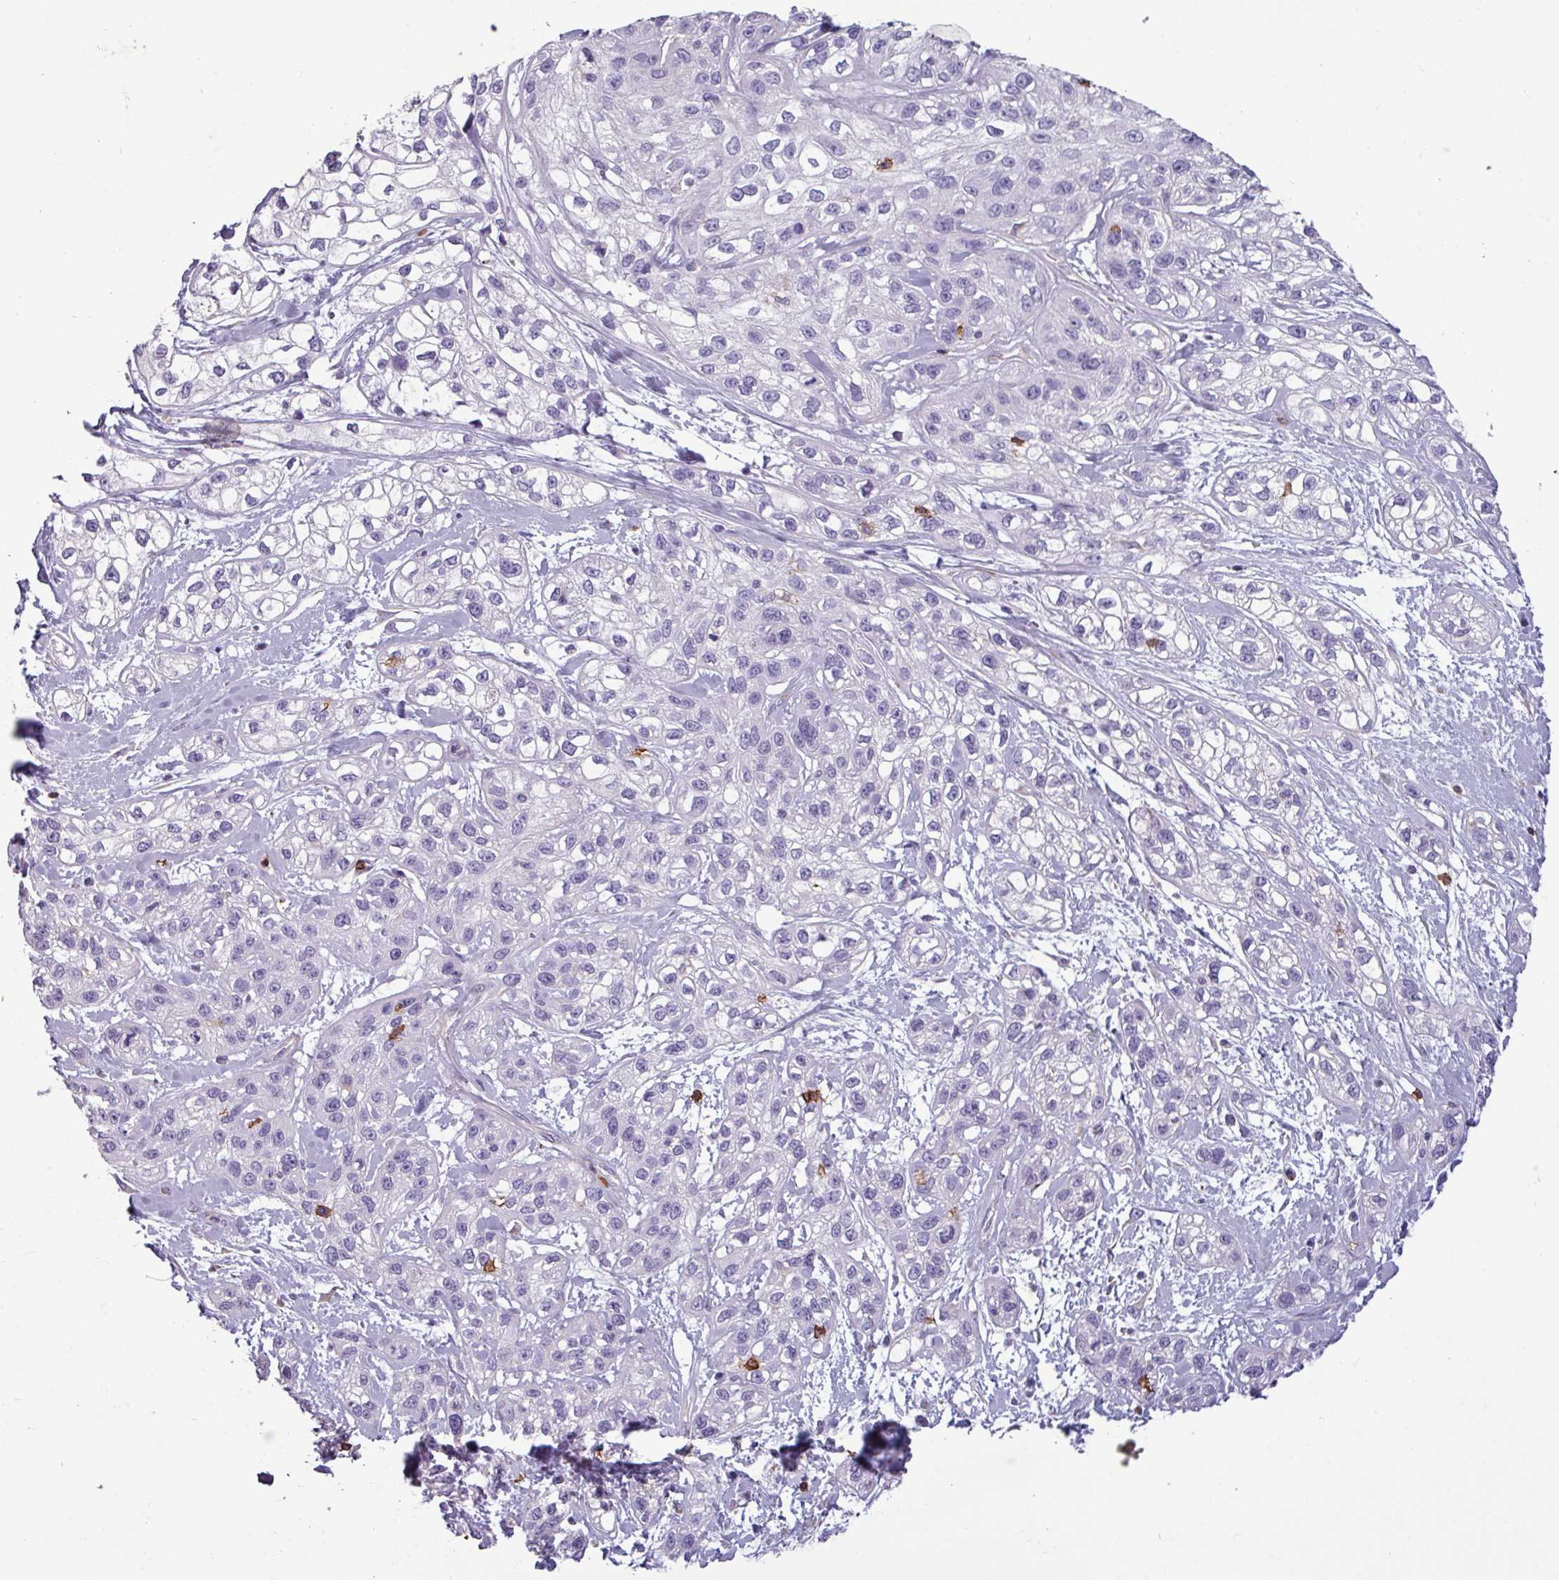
{"staining": {"intensity": "negative", "quantity": "none", "location": "none"}, "tissue": "skin cancer", "cell_type": "Tumor cells", "image_type": "cancer", "snomed": [{"axis": "morphology", "description": "Squamous cell carcinoma, NOS"}, {"axis": "topography", "description": "Skin"}], "caption": "The immunohistochemistry (IHC) micrograph has no significant positivity in tumor cells of skin cancer (squamous cell carcinoma) tissue.", "gene": "CD8A", "patient": {"sex": "male", "age": 82}}